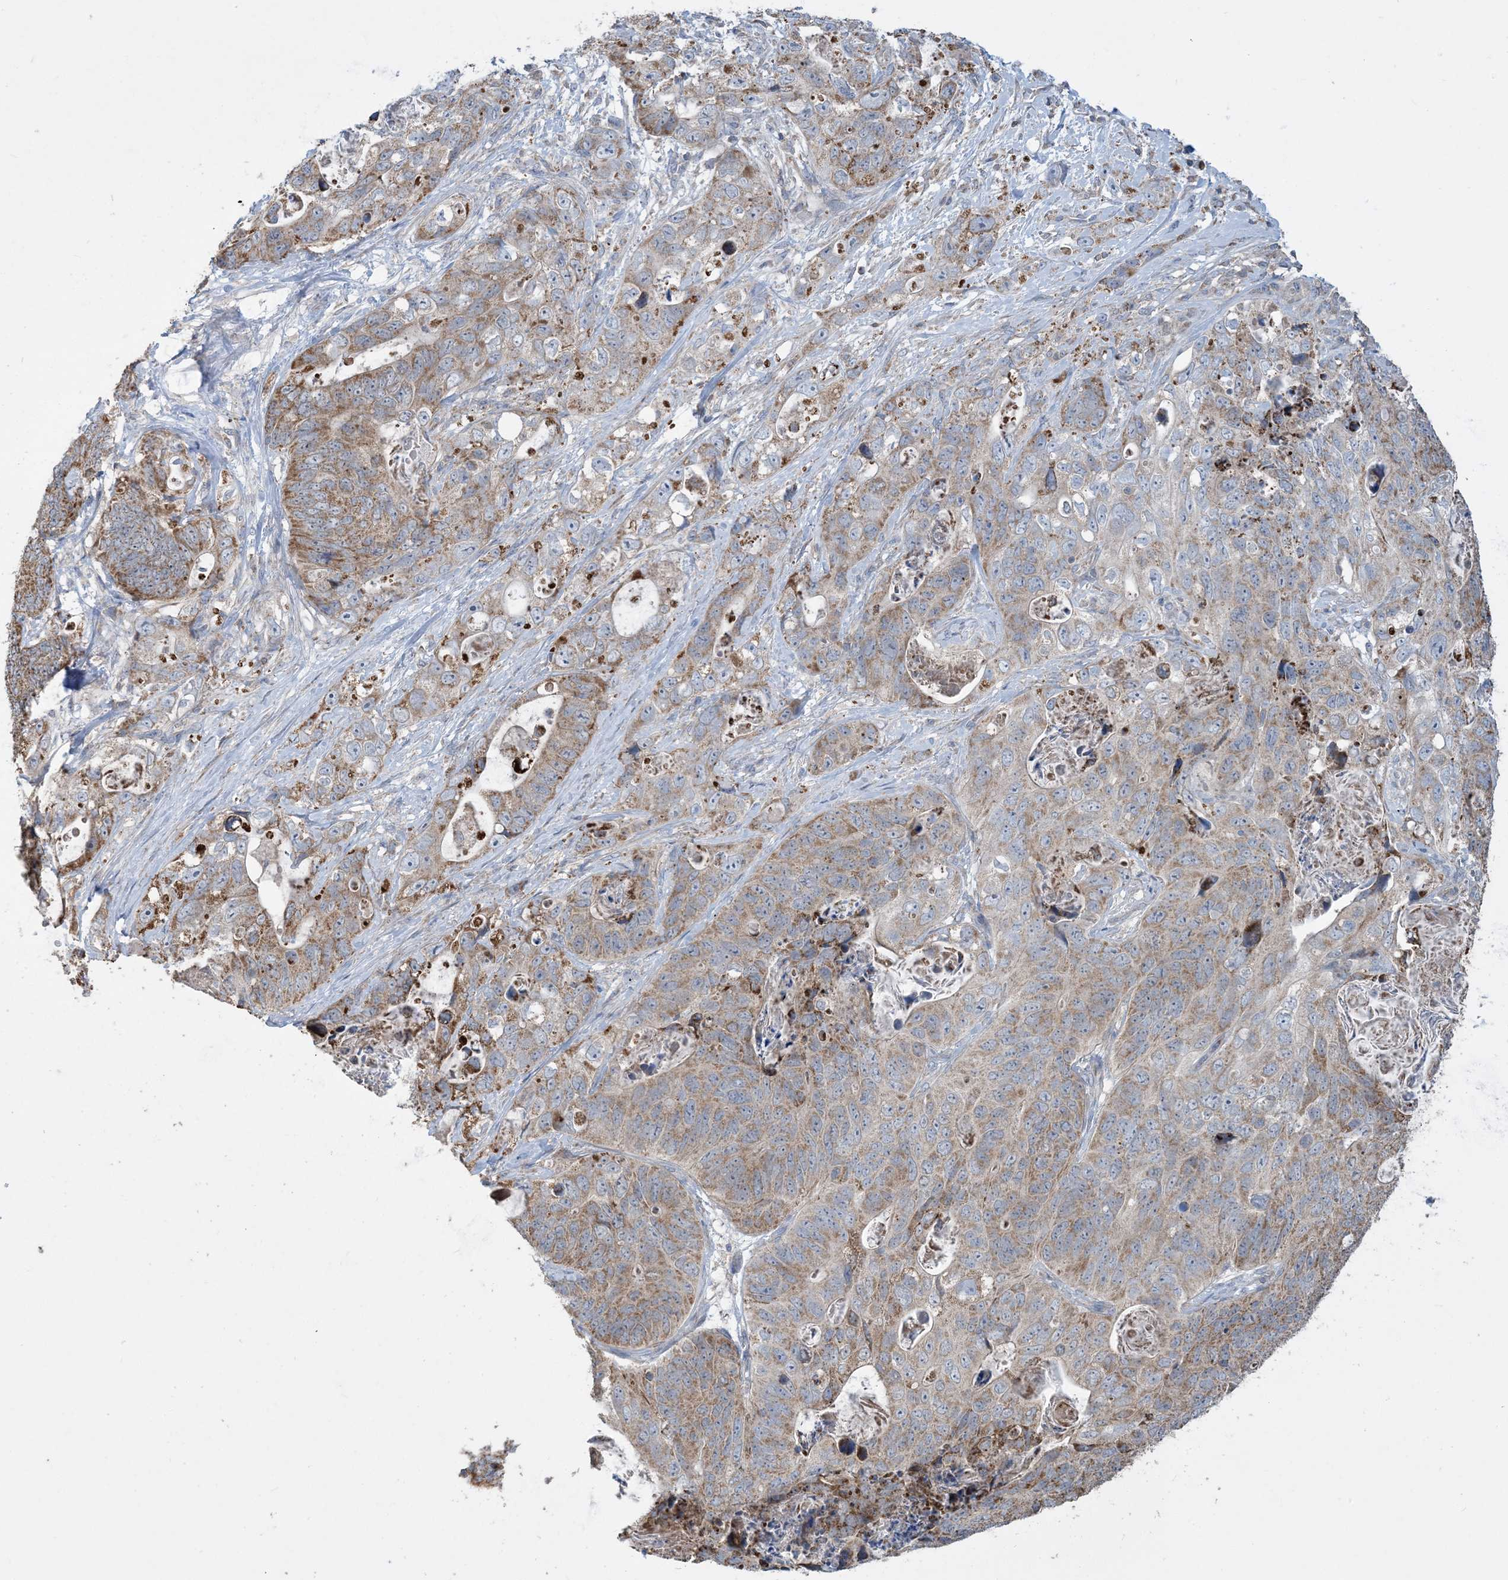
{"staining": {"intensity": "moderate", "quantity": ">75%", "location": "cytoplasmic/membranous"}, "tissue": "stomach cancer", "cell_type": "Tumor cells", "image_type": "cancer", "snomed": [{"axis": "morphology", "description": "Adenocarcinoma, NOS"}, {"axis": "topography", "description": "Stomach"}], "caption": "This image demonstrates stomach cancer (adenocarcinoma) stained with IHC to label a protein in brown. The cytoplasmic/membranous of tumor cells show moderate positivity for the protein. Nuclei are counter-stained blue.", "gene": "ECHDC1", "patient": {"sex": "female", "age": 89}}